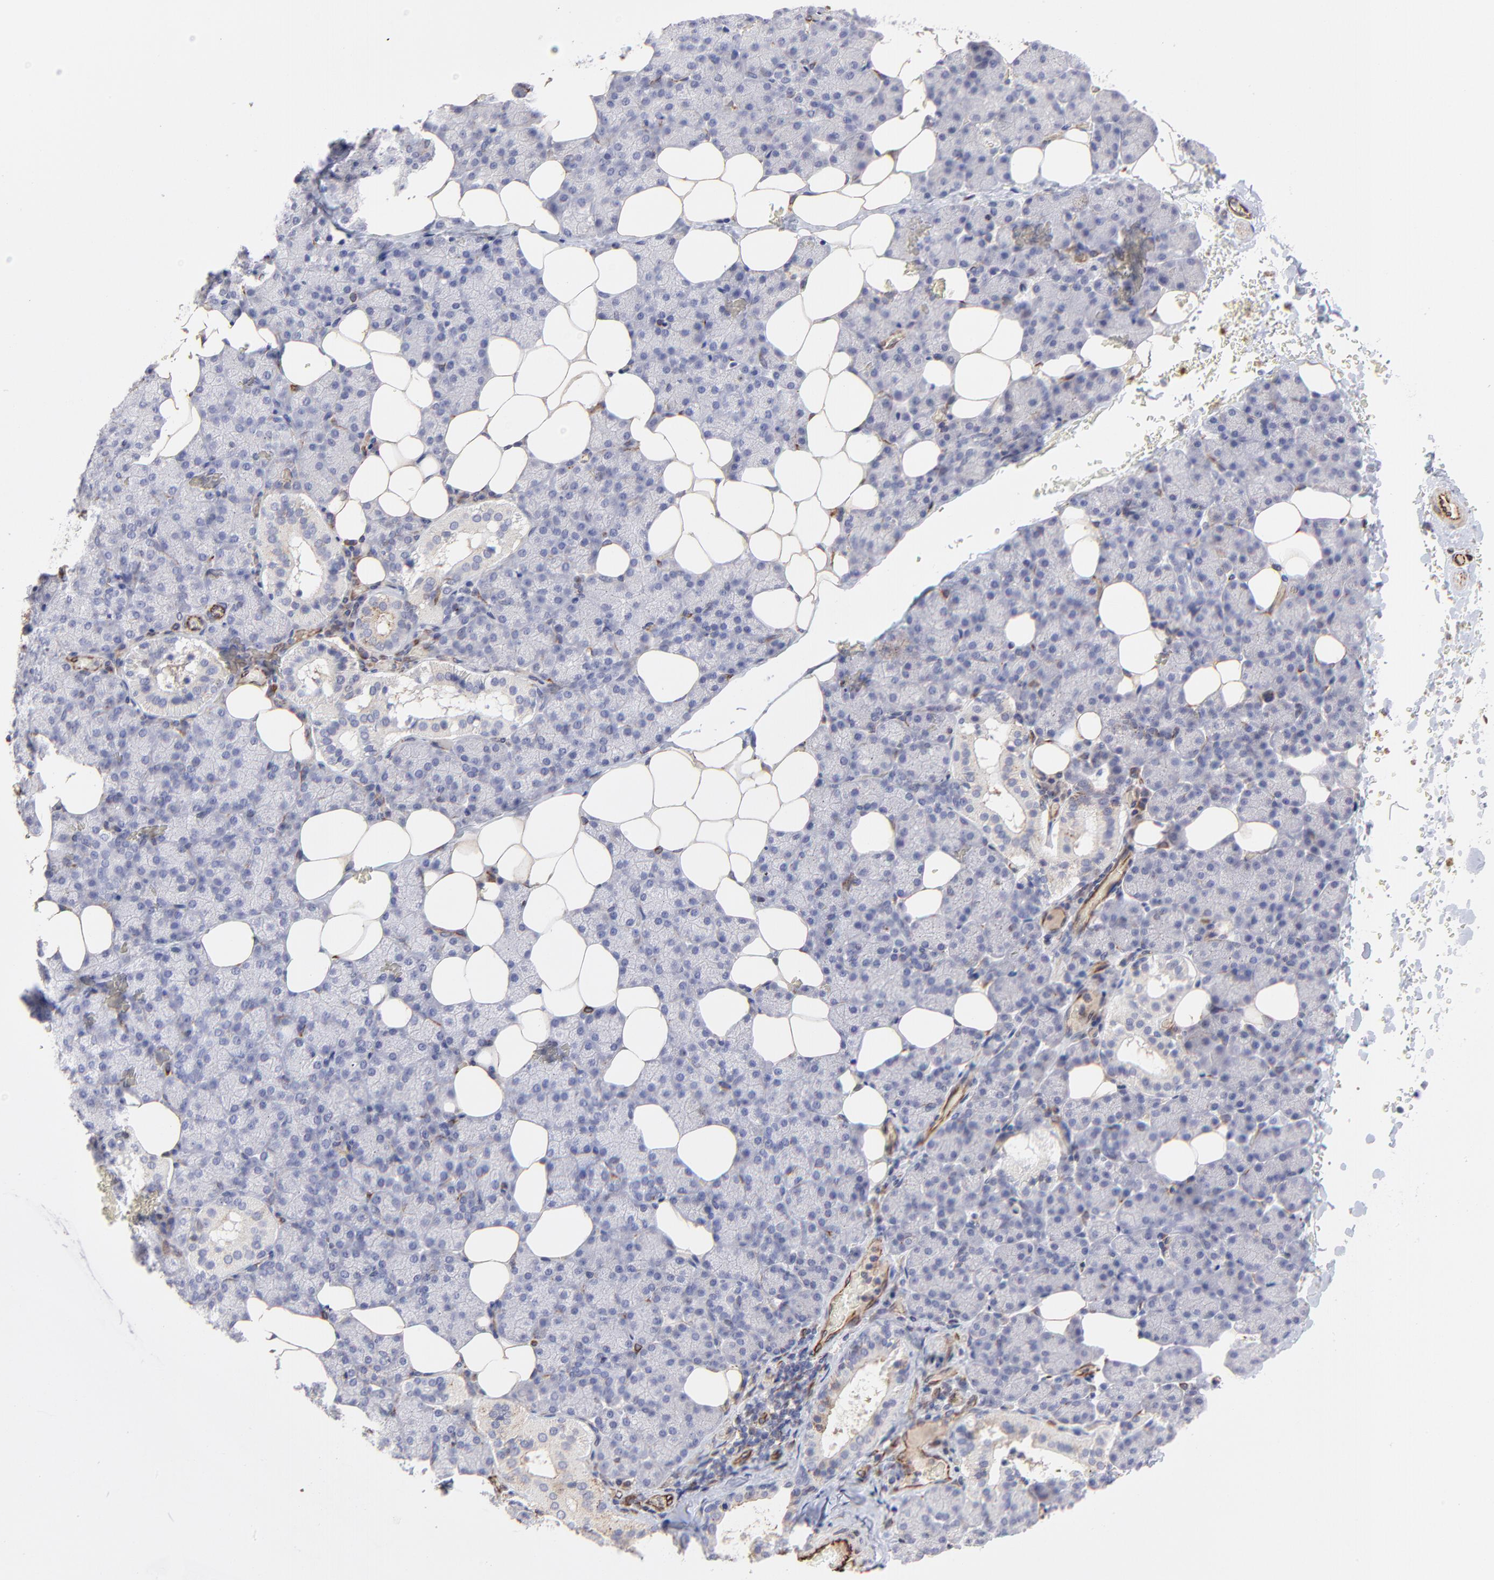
{"staining": {"intensity": "negative", "quantity": "none", "location": "none"}, "tissue": "salivary gland", "cell_type": "Glandular cells", "image_type": "normal", "snomed": [{"axis": "morphology", "description": "Normal tissue, NOS"}, {"axis": "topography", "description": "Lymph node"}, {"axis": "topography", "description": "Salivary gland"}], "caption": "IHC histopathology image of benign salivary gland stained for a protein (brown), which exhibits no positivity in glandular cells. (Brightfield microscopy of DAB immunohistochemistry at high magnification).", "gene": "COX8C", "patient": {"sex": "male", "age": 8}}